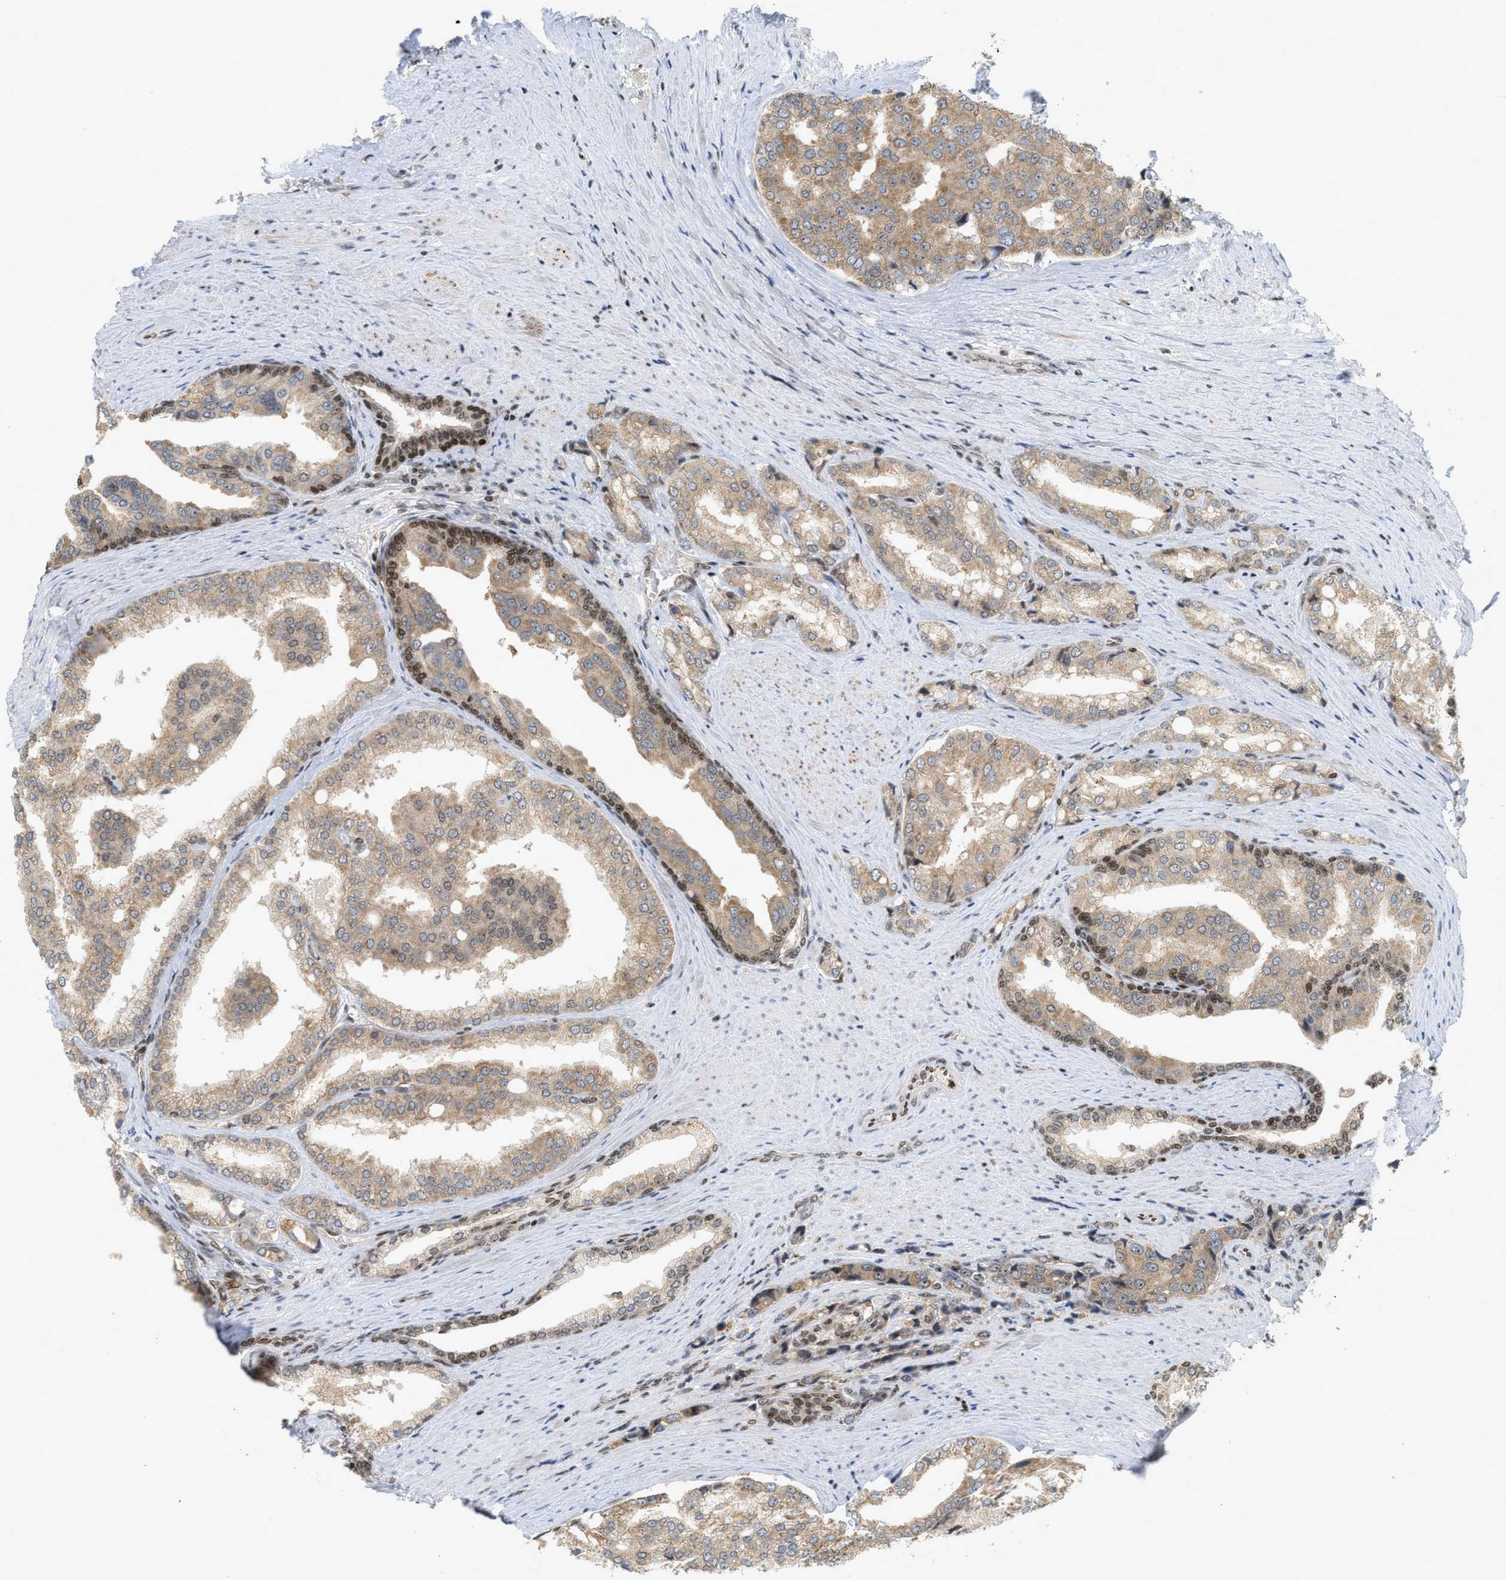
{"staining": {"intensity": "weak", "quantity": ">75%", "location": "cytoplasmic/membranous"}, "tissue": "prostate cancer", "cell_type": "Tumor cells", "image_type": "cancer", "snomed": [{"axis": "morphology", "description": "Adenocarcinoma, High grade"}, {"axis": "topography", "description": "Prostate"}], "caption": "Weak cytoplasmic/membranous positivity for a protein is identified in approximately >75% of tumor cells of prostate cancer using IHC.", "gene": "ZNF22", "patient": {"sex": "male", "age": 50}}